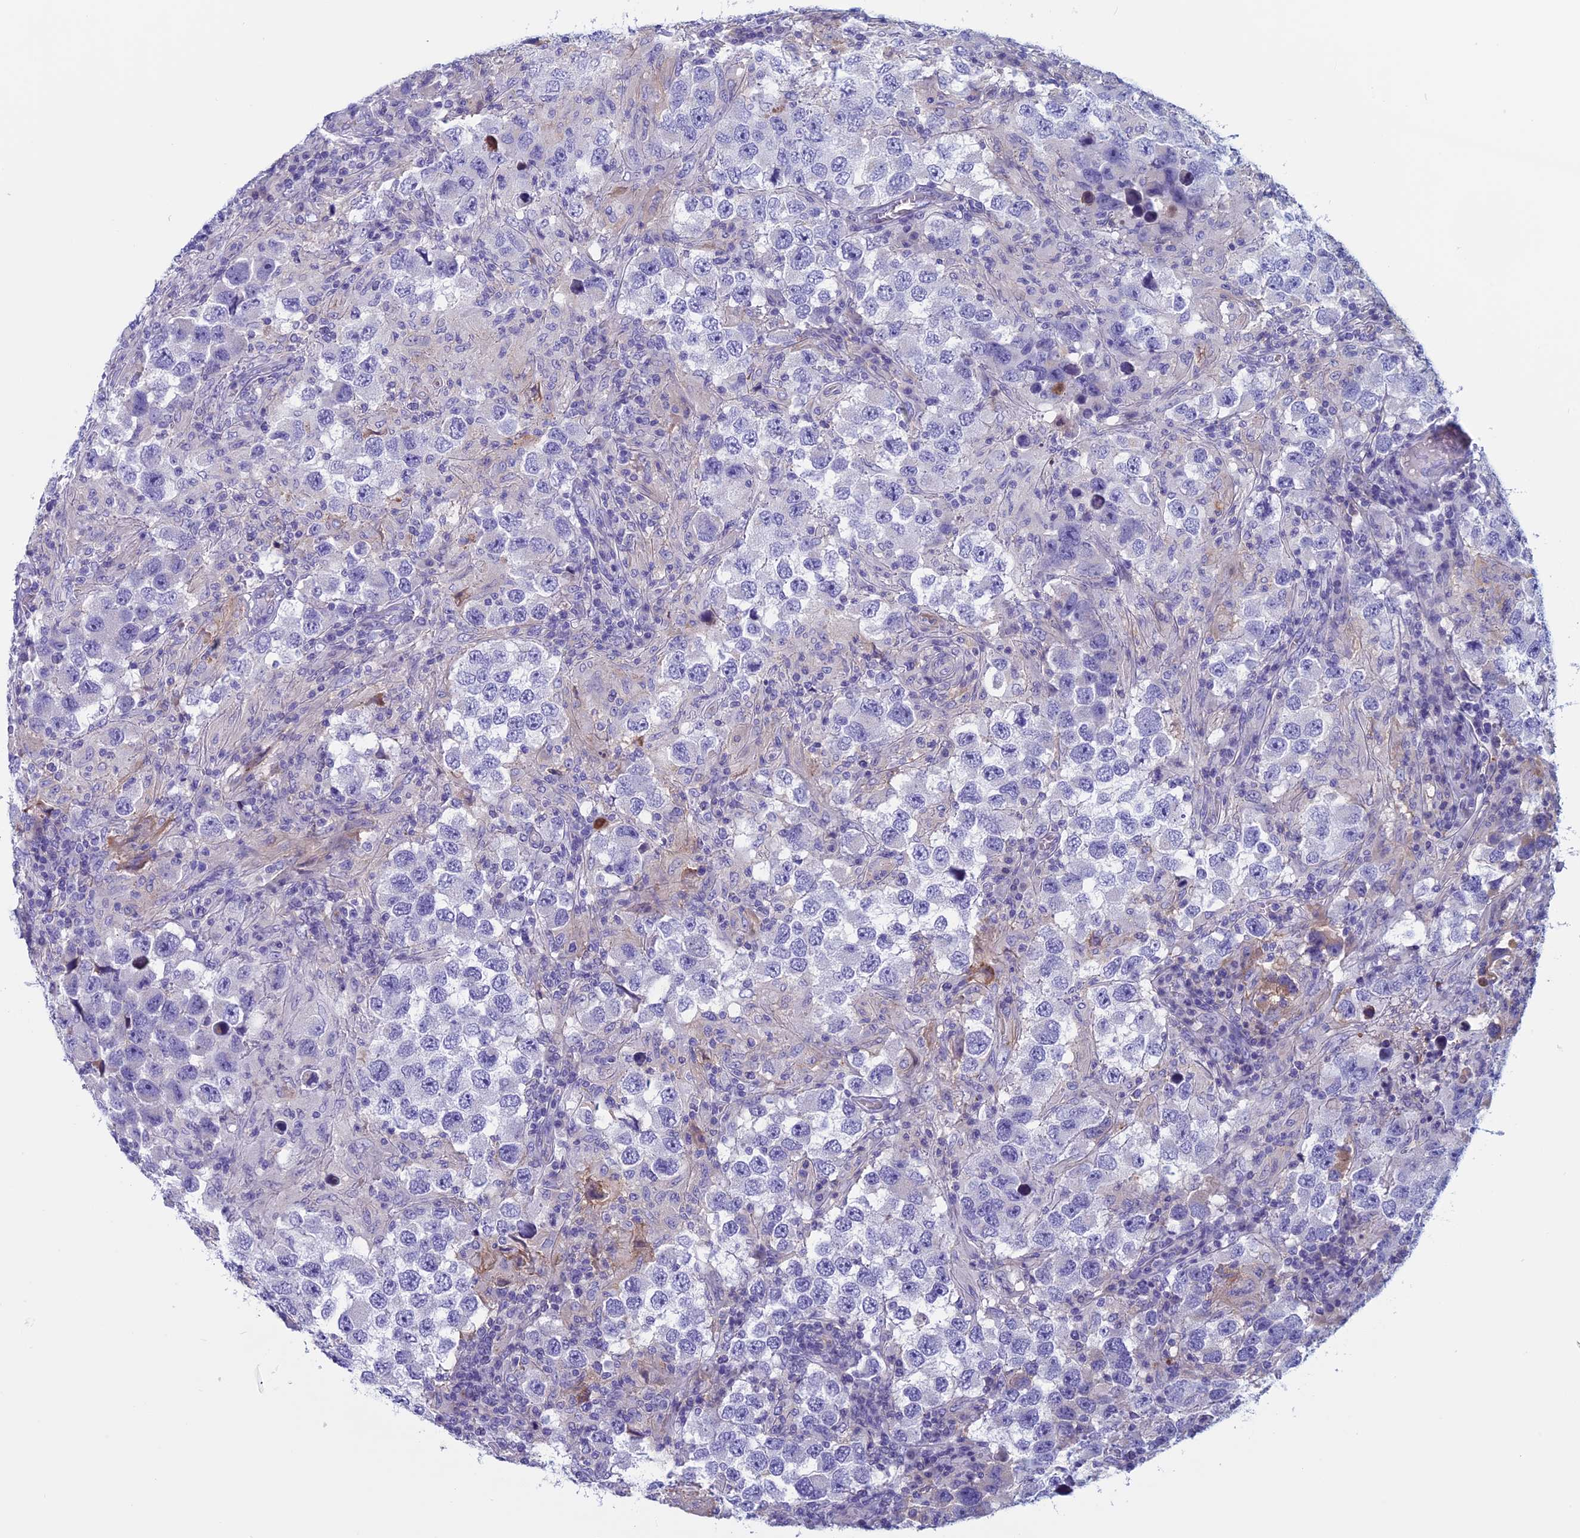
{"staining": {"intensity": "negative", "quantity": "none", "location": "none"}, "tissue": "testis cancer", "cell_type": "Tumor cells", "image_type": "cancer", "snomed": [{"axis": "morphology", "description": "Carcinoma, Embryonal, NOS"}, {"axis": "topography", "description": "Testis"}], "caption": "A high-resolution micrograph shows immunohistochemistry staining of embryonal carcinoma (testis), which reveals no significant positivity in tumor cells.", "gene": "ANGPTL2", "patient": {"sex": "male", "age": 21}}